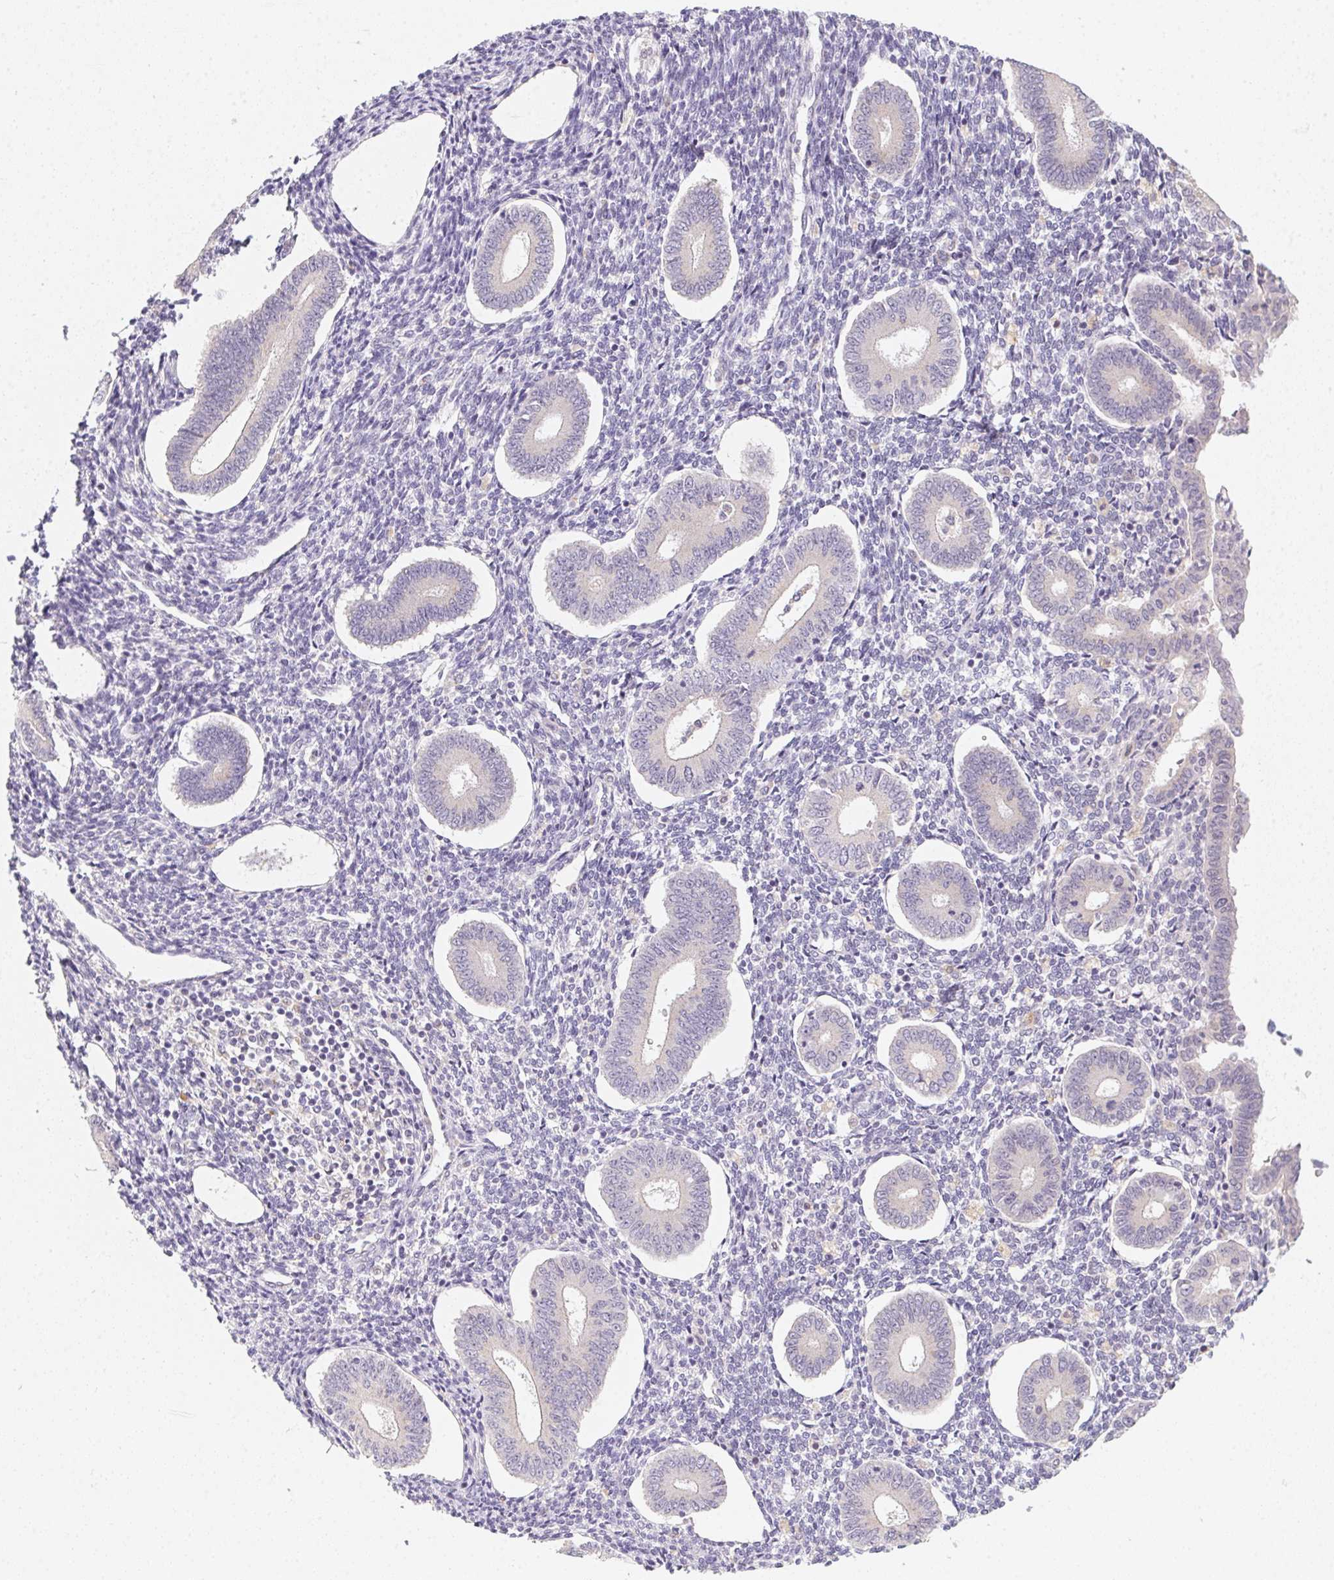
{"staining": {"intensity": "negative", "quantity": "none", "location": "none"}, "tissue": "endometrium", "cell_type": "Cells in endometrial stroma", "image_type": "normal", "snomed": [{"axis": "morphology", "description": "Normal tissue, NOS"}, {"axis": "topography", "description": "Endometrium"}], "caption": "A high-resolution image shows immunohistochemistry staining of normal endometrium, which shows no significant expression in cells in endometrial stroma. The staining is performed using DAB (3,3'-diaminobenzidine) brown chromogen with nuclei counter-stained in using hematoxylin.", "gene": "SLC6A18", "patient": {"sex": "female", "age": 40}}